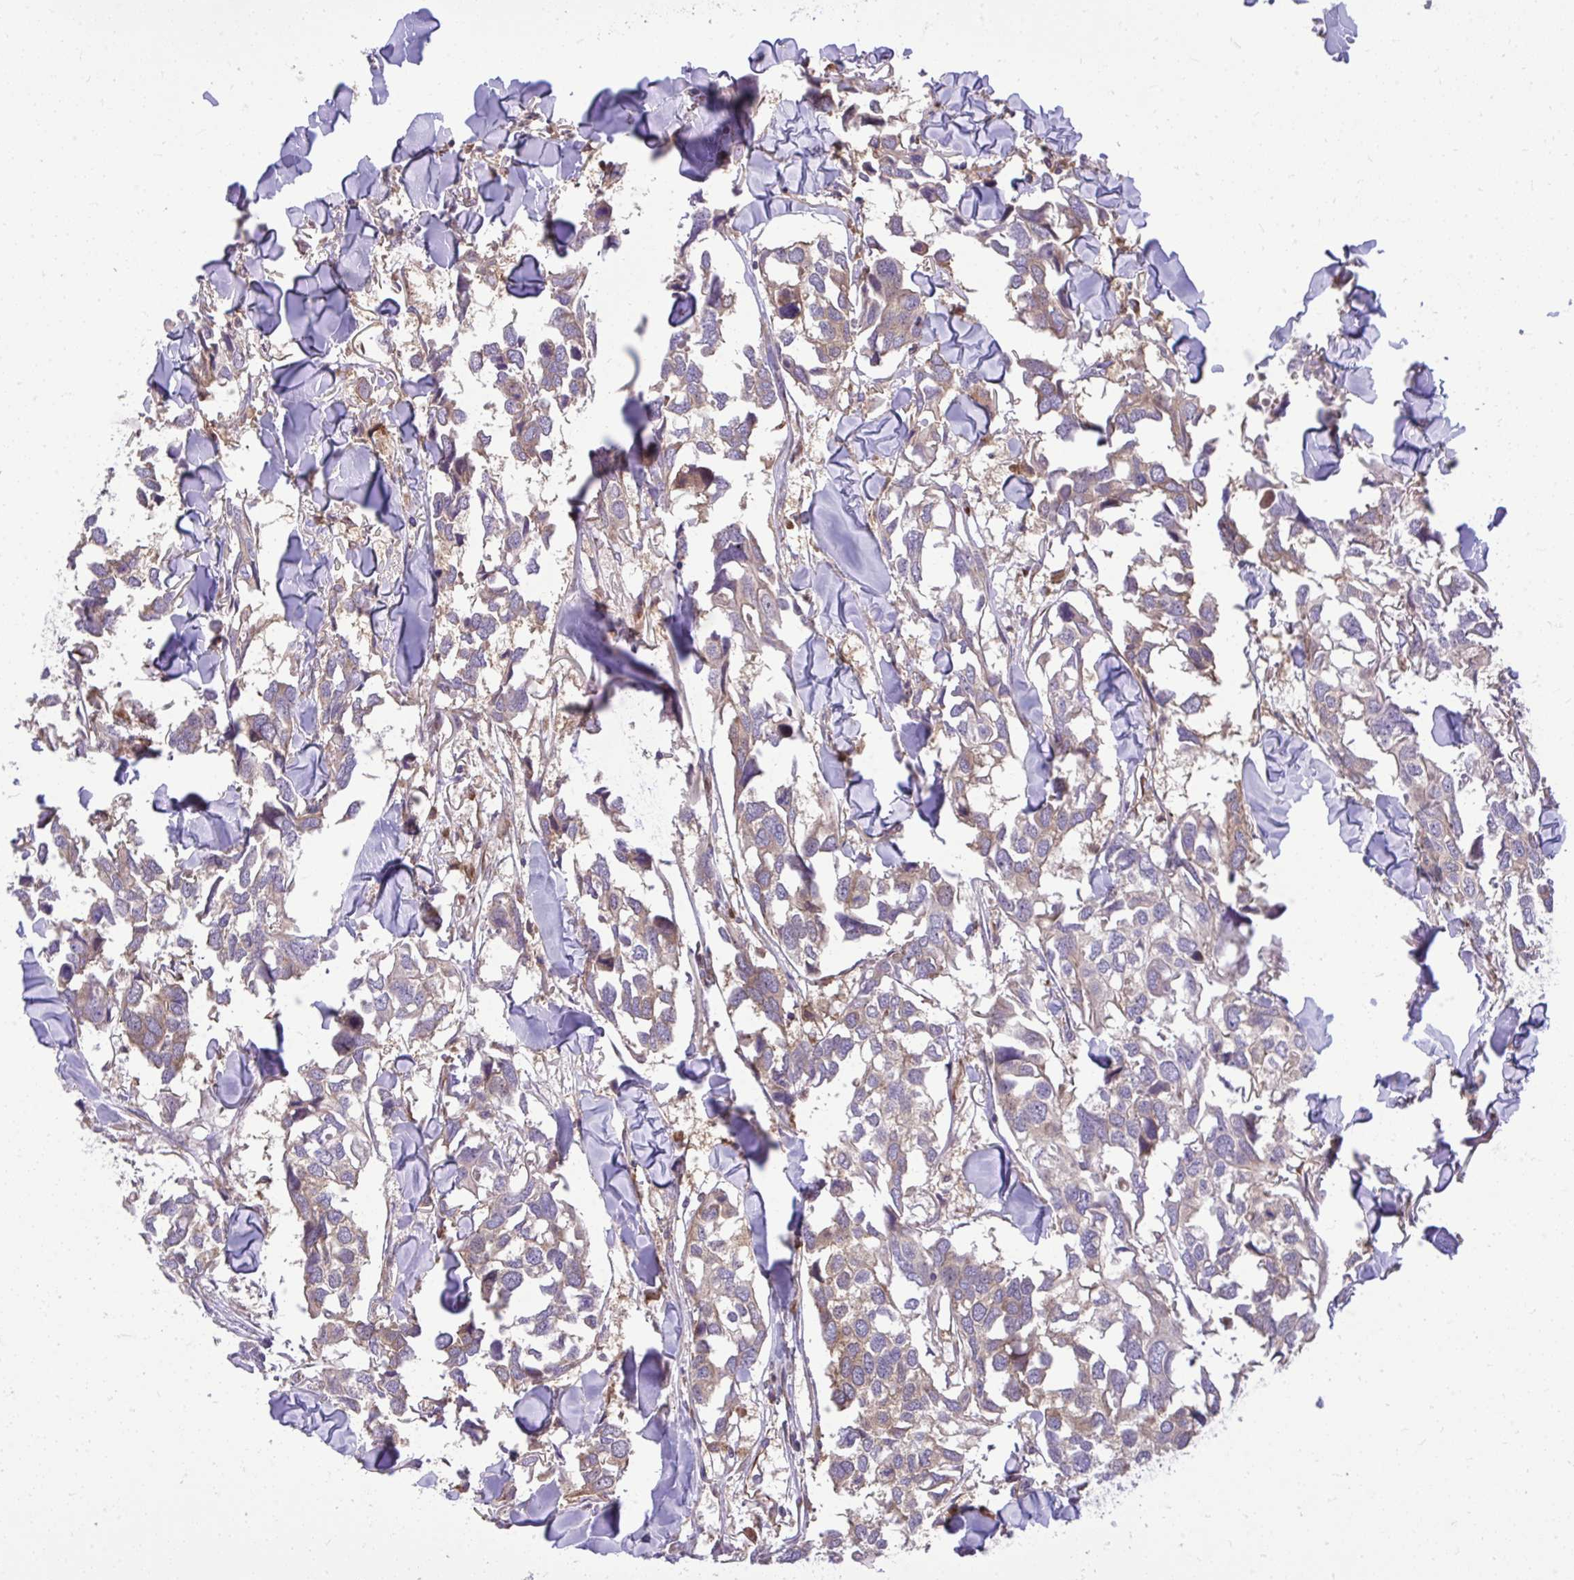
{"staining": {"intensity": "weak", "quantity": ">75%", "location": "cytoplasmic/membranous"}, "tissue": "breast cancer", "cell_type": "Tumor cells", "image_type": "cancer", "snomed": [{"axis": "morphology", "description": "Duct carcinoma"}, {"axis": "topography", "description": "Breast"}], "caption": "Infiltrating ductal carcinoma (breast) stained for a protein (brown) demonstrates weak cytoplasmic/membranous positive staining in about >75% of tumor cells.", "gene": "PAIP2", "patient": {"sex": "female", "age": 83}}